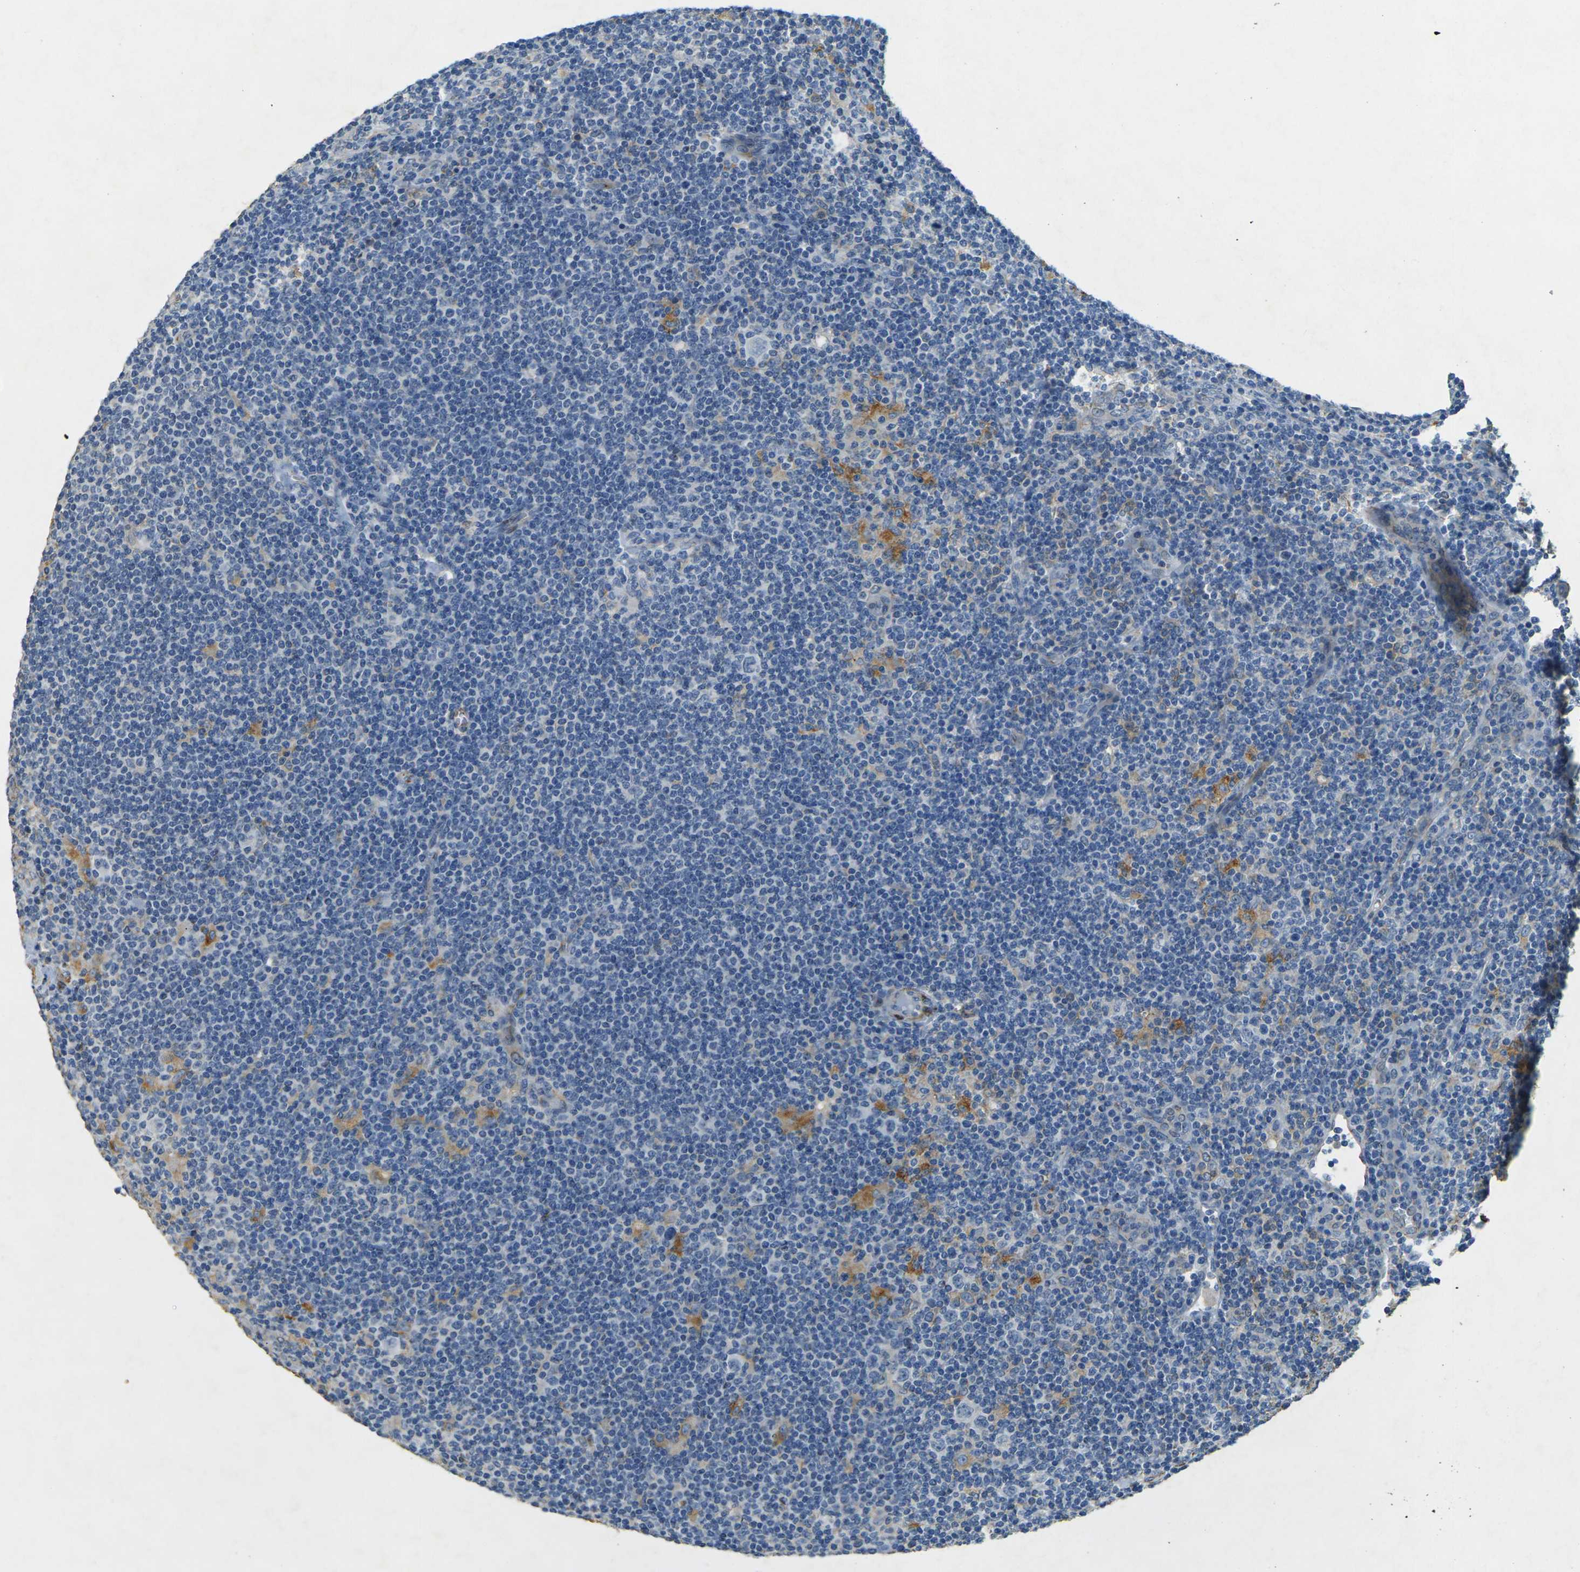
{"staining": {"intensity": "weak", "quantity": "<25%", "location": "cytoplasmic/membranous"}, "tissue": "lymphoma", "cell_type": "Tumor cells", "image_type": "cancer", "snomed": [{"axis": "morphology", "description": "Hodgkin's disease, NOS"}, {"axis": "topography", "description": "Lymph node"}], "caption": "The photomicrograph reveals no significant staining in tumor cells of Hodgkin's disease.", "gene": "SORT1", "patient": {"sex": "female", "age": 57}}